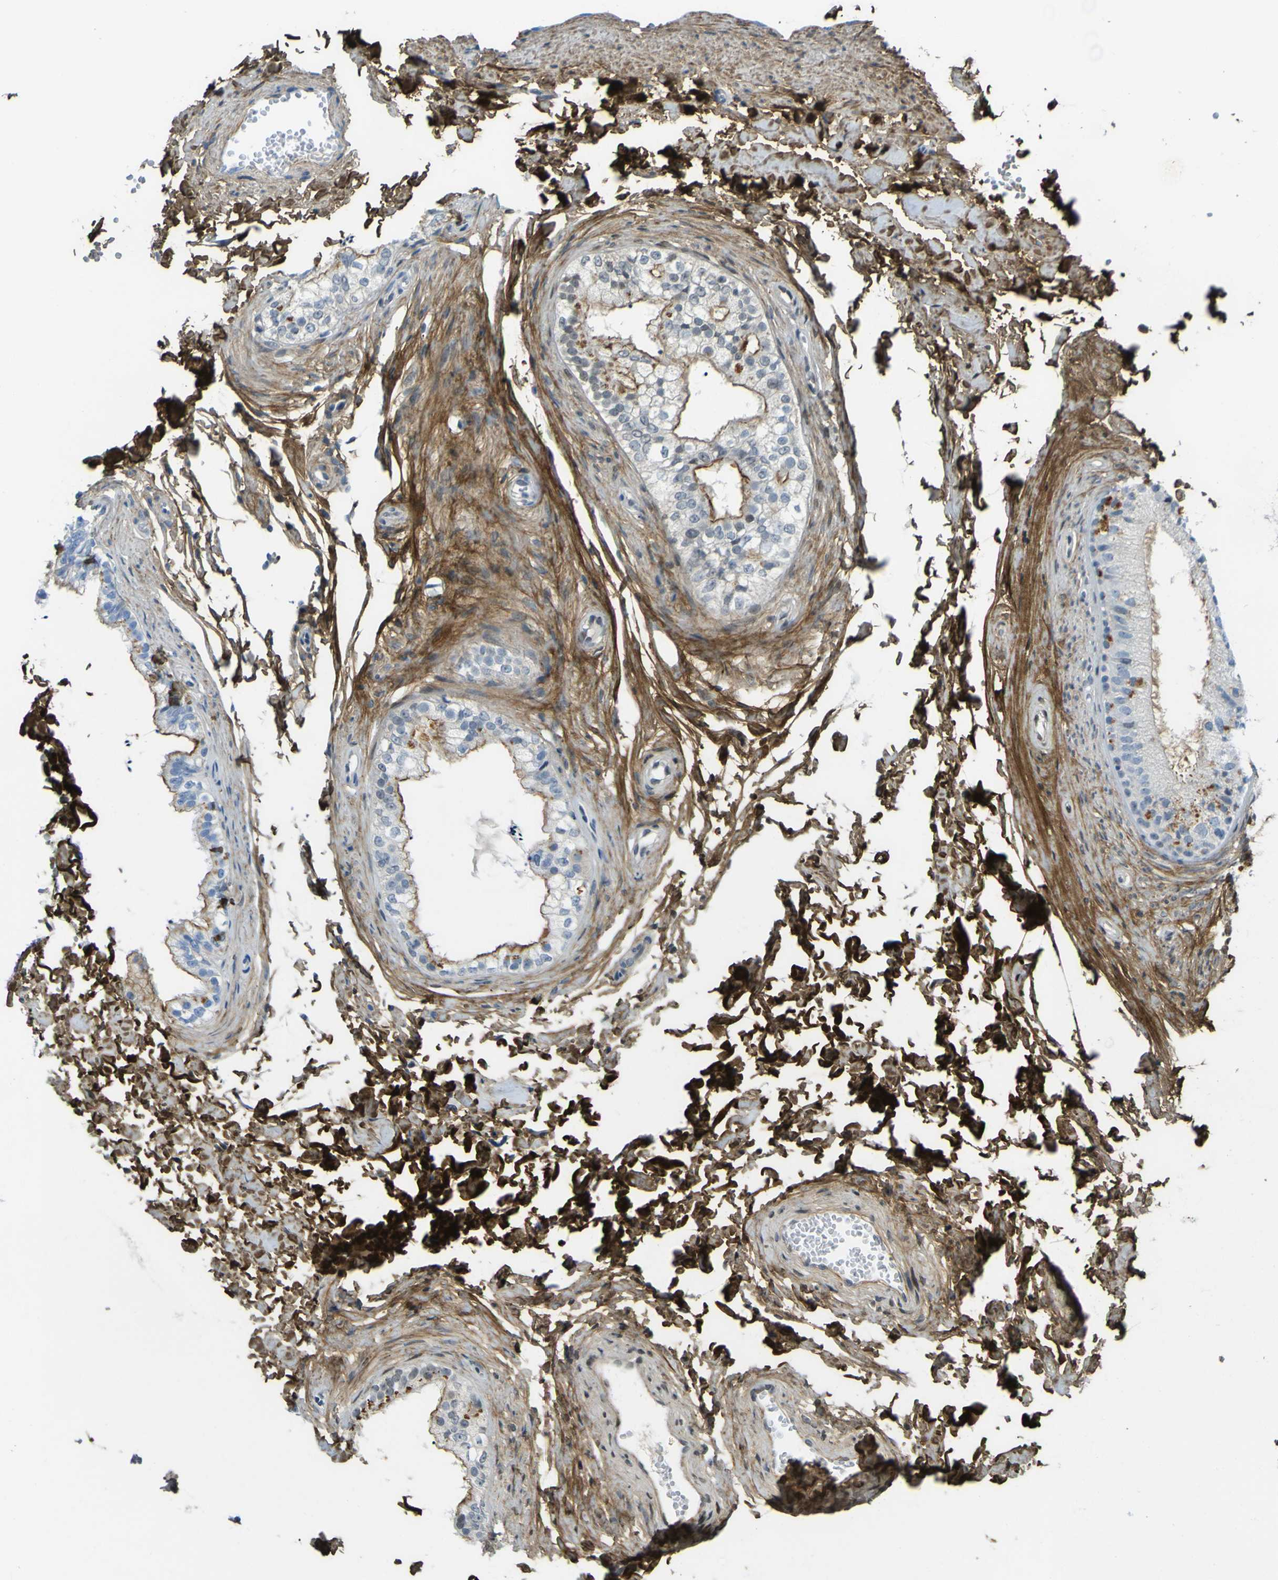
{"staining": {"intensity": "moderate", "quantity": ">75%", "location": "cytoplasmic/membranous"}, "tissue": "epididymis", "cell_type": "Glandular cells", "image_type": "normal", "snomed": [{"axis": "morphology", "description": "Normal tissue, NOS"}, {"axis": "topography", "description": "Epididymis"}], "caption": "Brown immunohistochemical staining in normal human epididymis demonstrates moderate cytoplasmic/membranous expression in about >75% of glandular cells.", "gene": "OGN", "patient": {"sex": "male", "age": 56}}